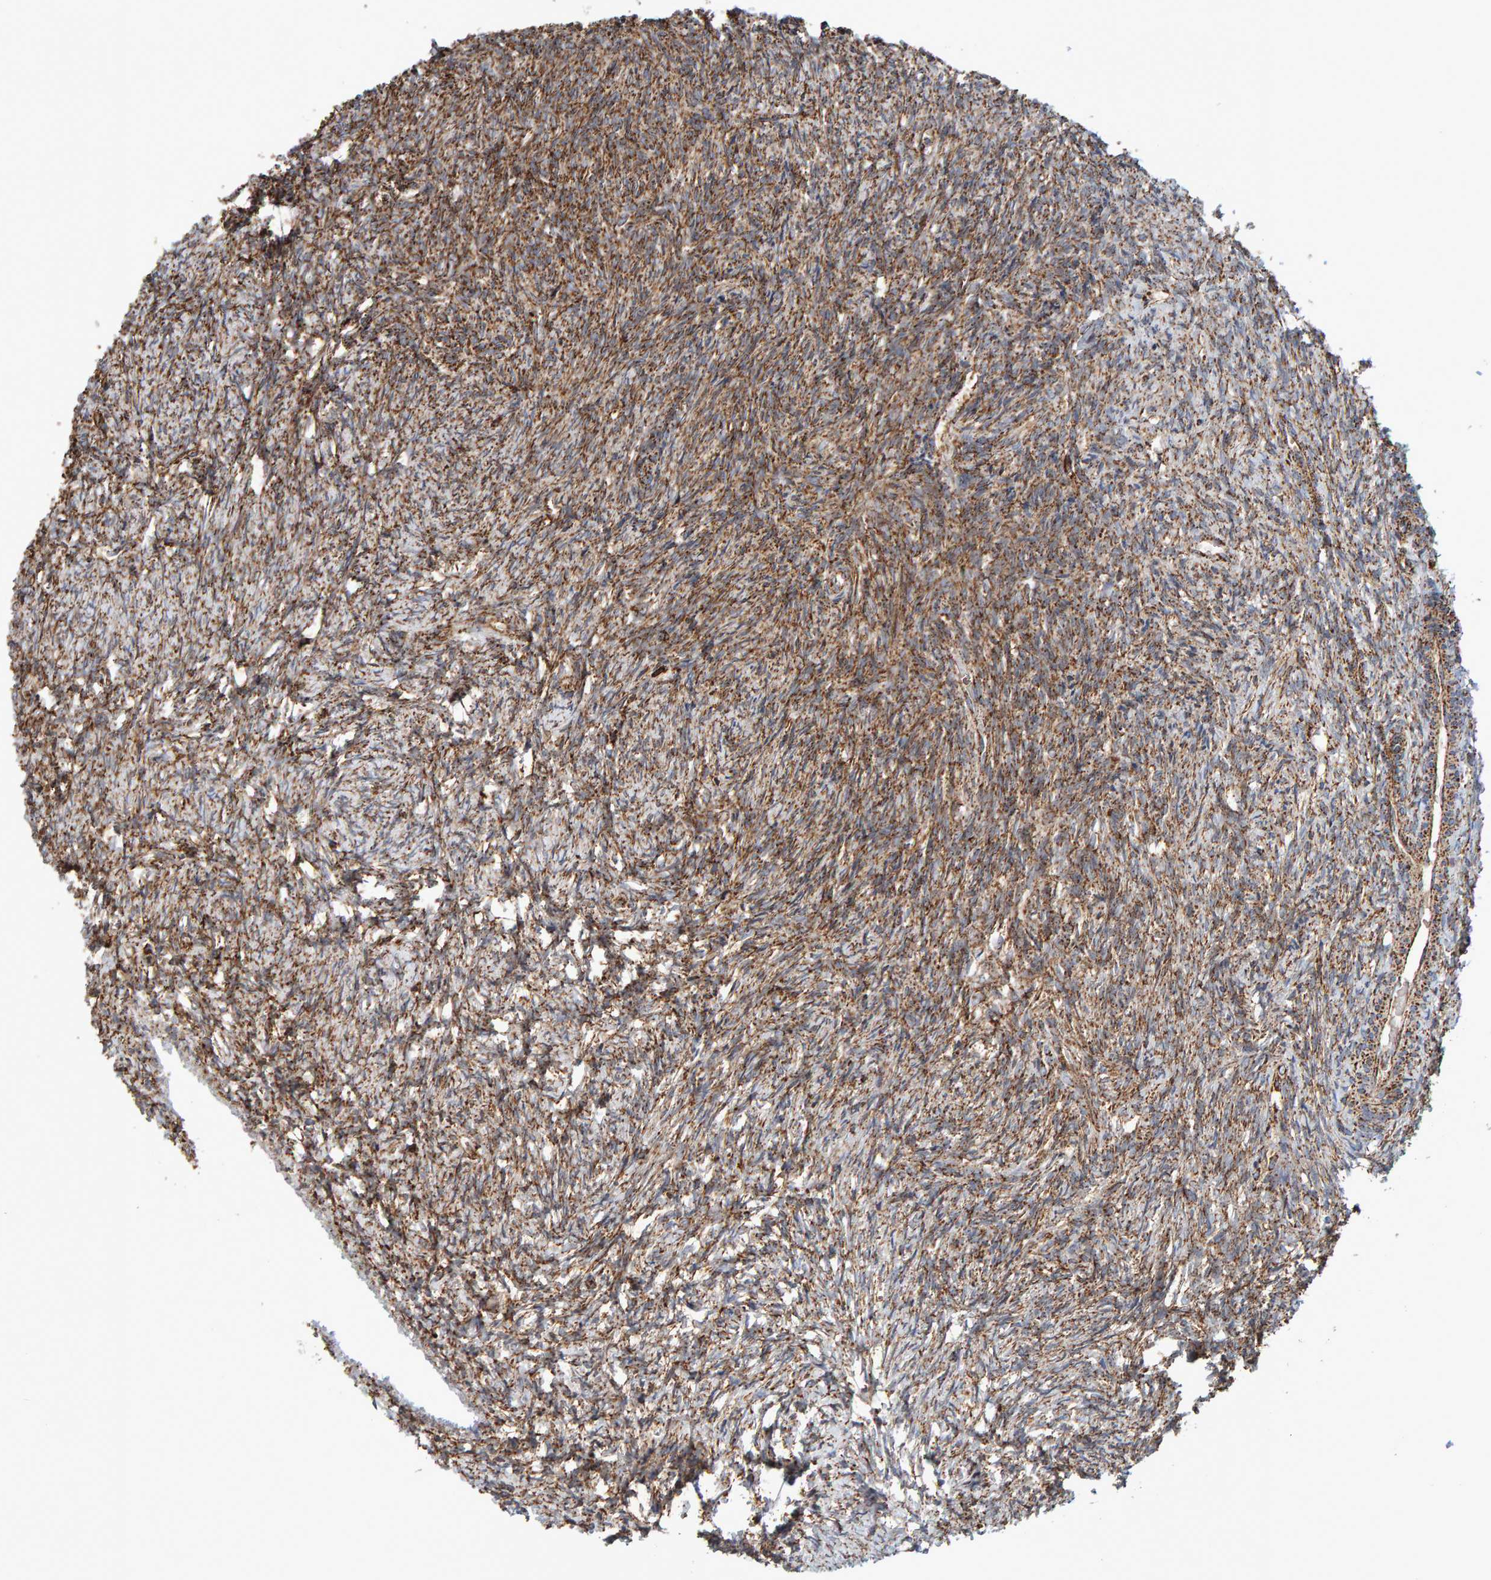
{"staining": {"intensity": "strong", "quantity": "25%-75%", "location": "cytoplasmic/membranous"}, "tissue": "ovary", "cell_type": "Follicle cells", "image_type": "normal", "snomed": [{"axis": "morphology", "description": "Normal tissue, NOS"}, {"axis": "topography", "description": "Ovary"}], "caption": "Immunohistochemistry of benign human ovary exhibits high levels of strong cytoplasmic/membranous staining in about 25%-75% of follicle cells.", "gene": "MRPL45", "patient": {"sex": "female", "age": 41}}